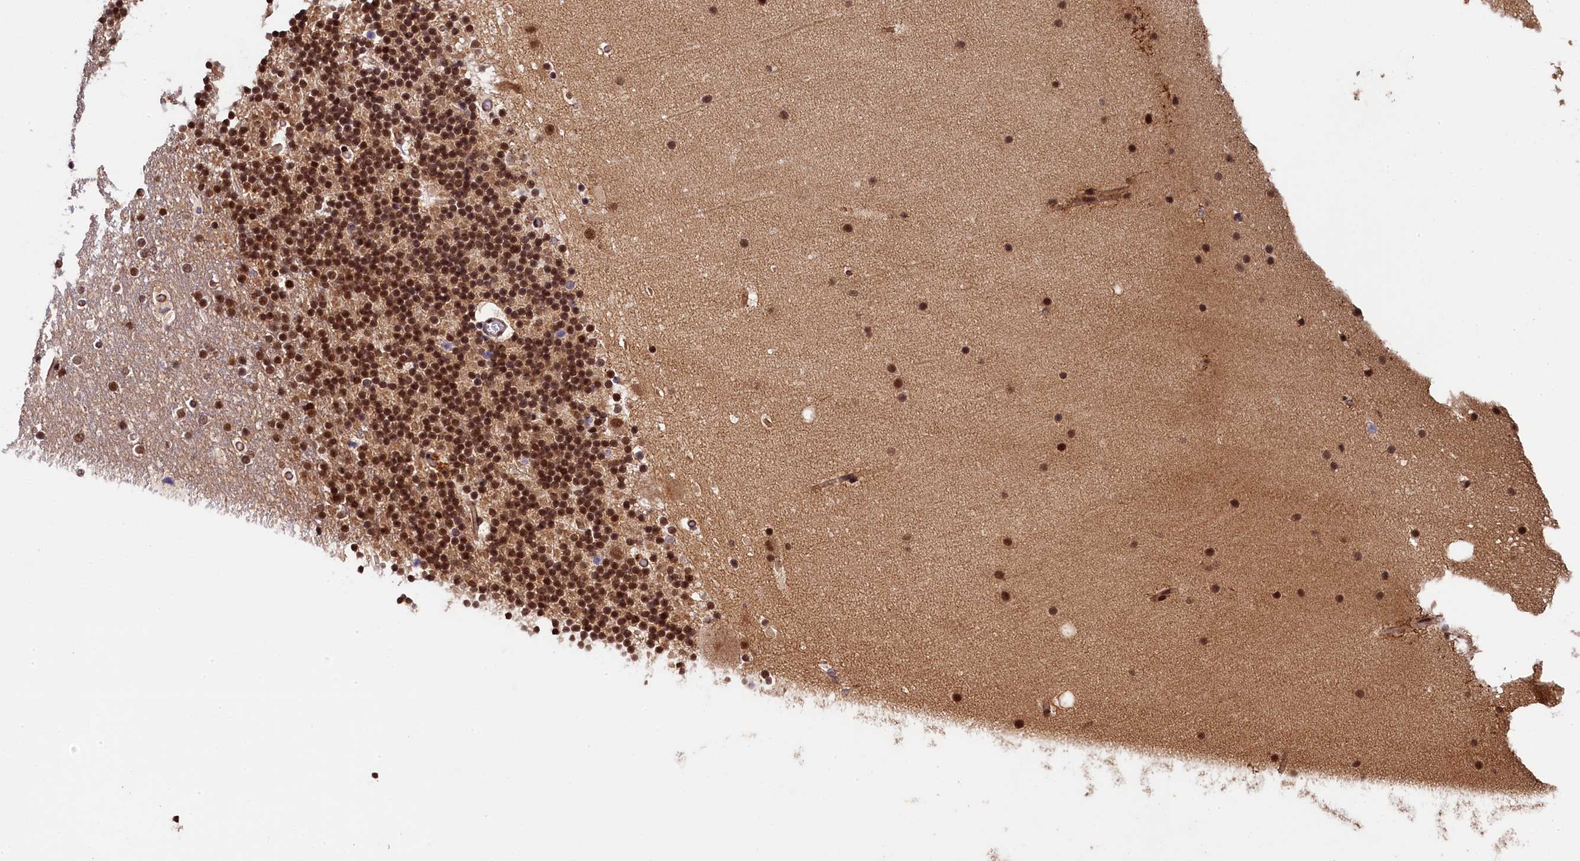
{"staining": {"intensity": "strong", "quantity": "25%-75%", "location": "nuclear"}, "tissue": "cerebellum", "cell_type": "Cells in granular layer", "image_type": "normal", "snomed": [{"axis": "morphology", "description": "Normal tissue, NOS"}, {"axis": "topography", "description": "Cerebellum"}], "caption": "Human cerebellum stained for a protein (brown) exhibits strong nuclear positive positivity in approximately 25%-75% of cells in granular layer.", "gene": "ADIG", "patient": {"sex": "male", "age": 57}}